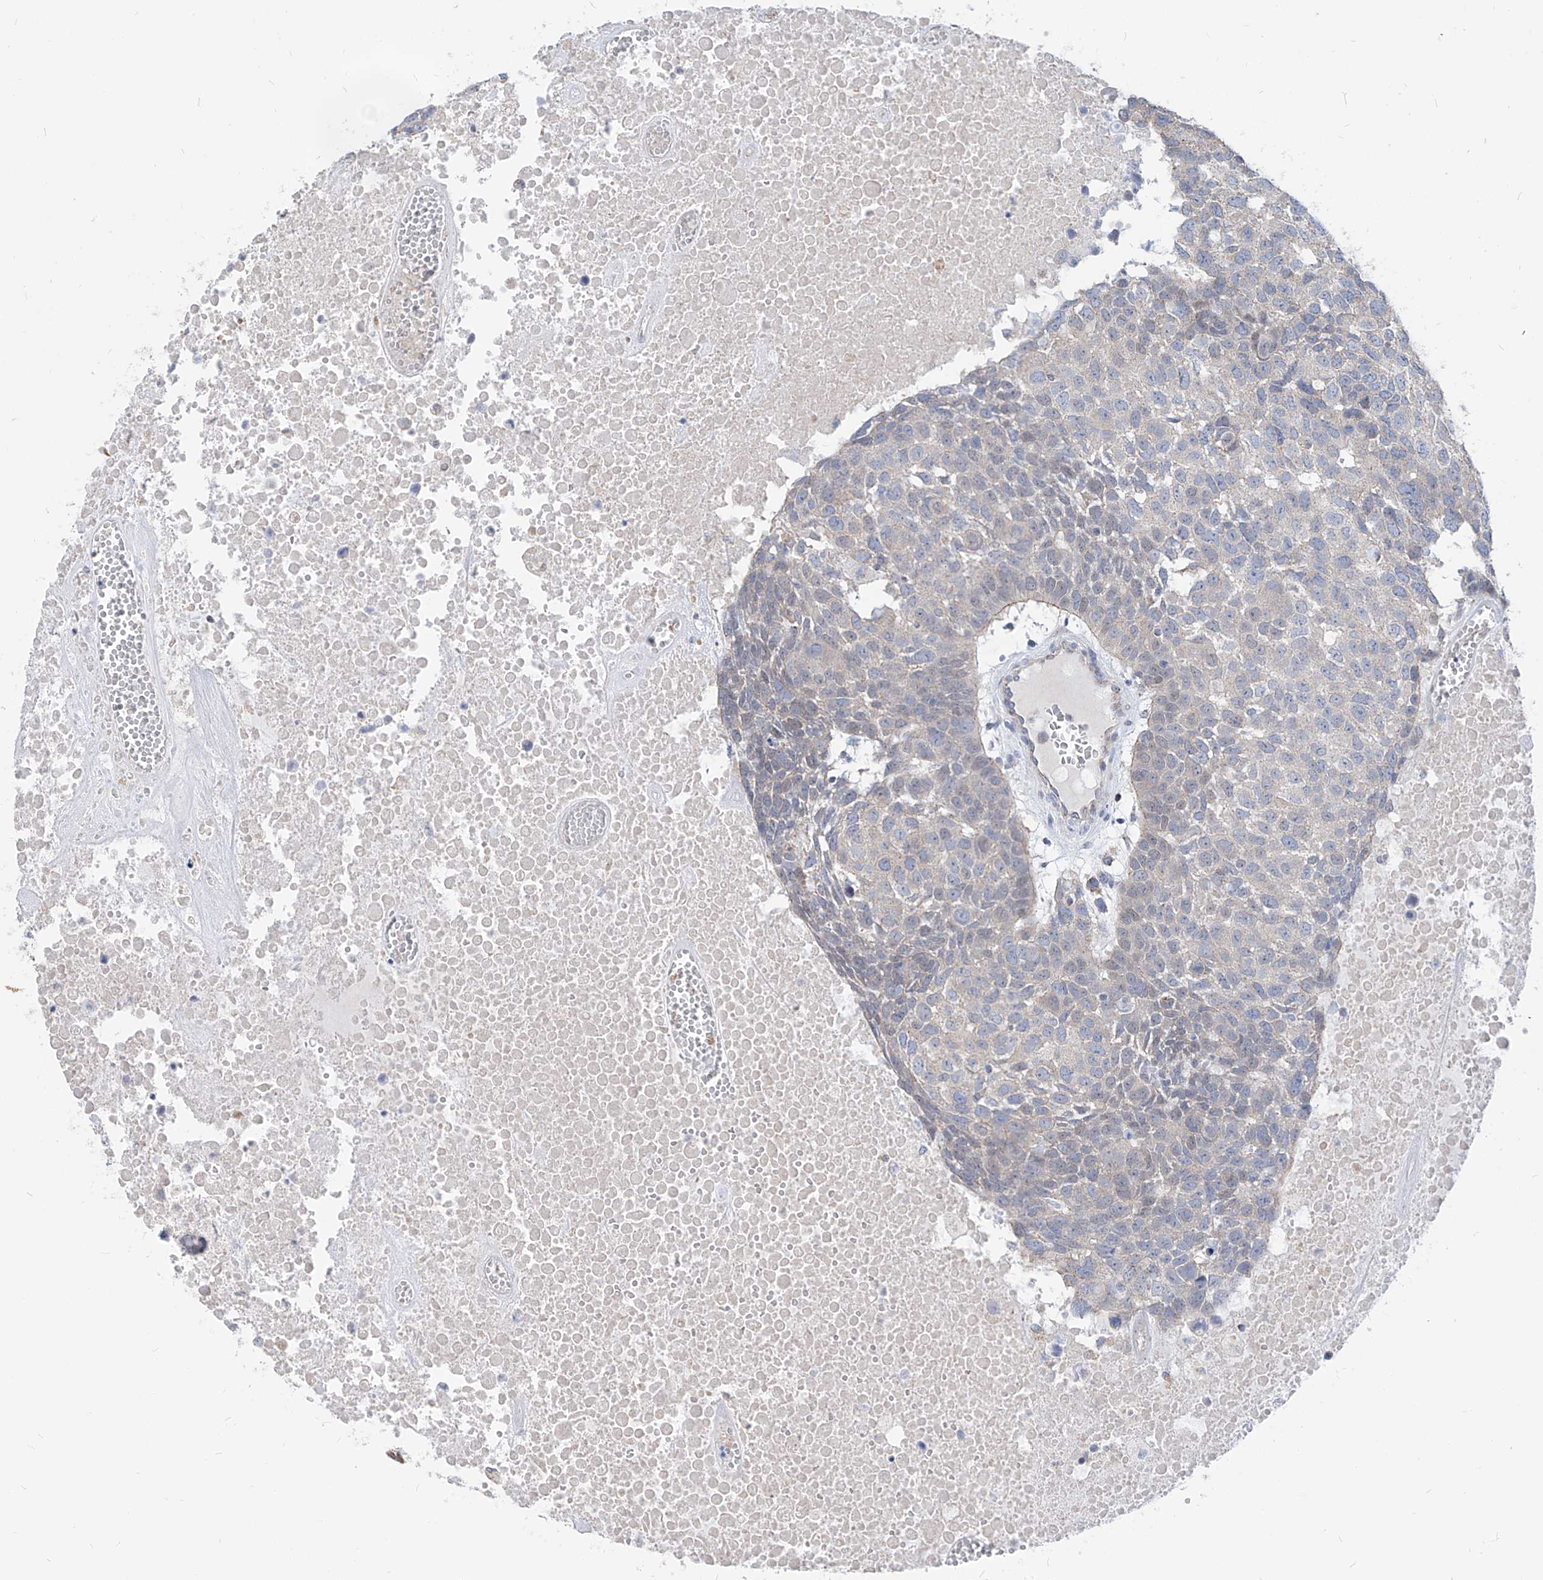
{"staining": {"intensity": "negative", "quantity": "none", "location": "none"}, "tissue": "head and neck cancer", "cell_type": "Tumor cells", "image_type": "cancer", "snomed": [{"axis": "morphology", "description": "Squamous cell carcinoma, NOS"}, {"axis": "topography", "description": "Head-Neck"}], "caption": "DAB immunohistochemical staining of head and neck cancer (squamous cell carcinoma) exhibits no significant staining in tumor cells.", "gene": "AGPS", "patient": {"sex": "male", "age": 66}}